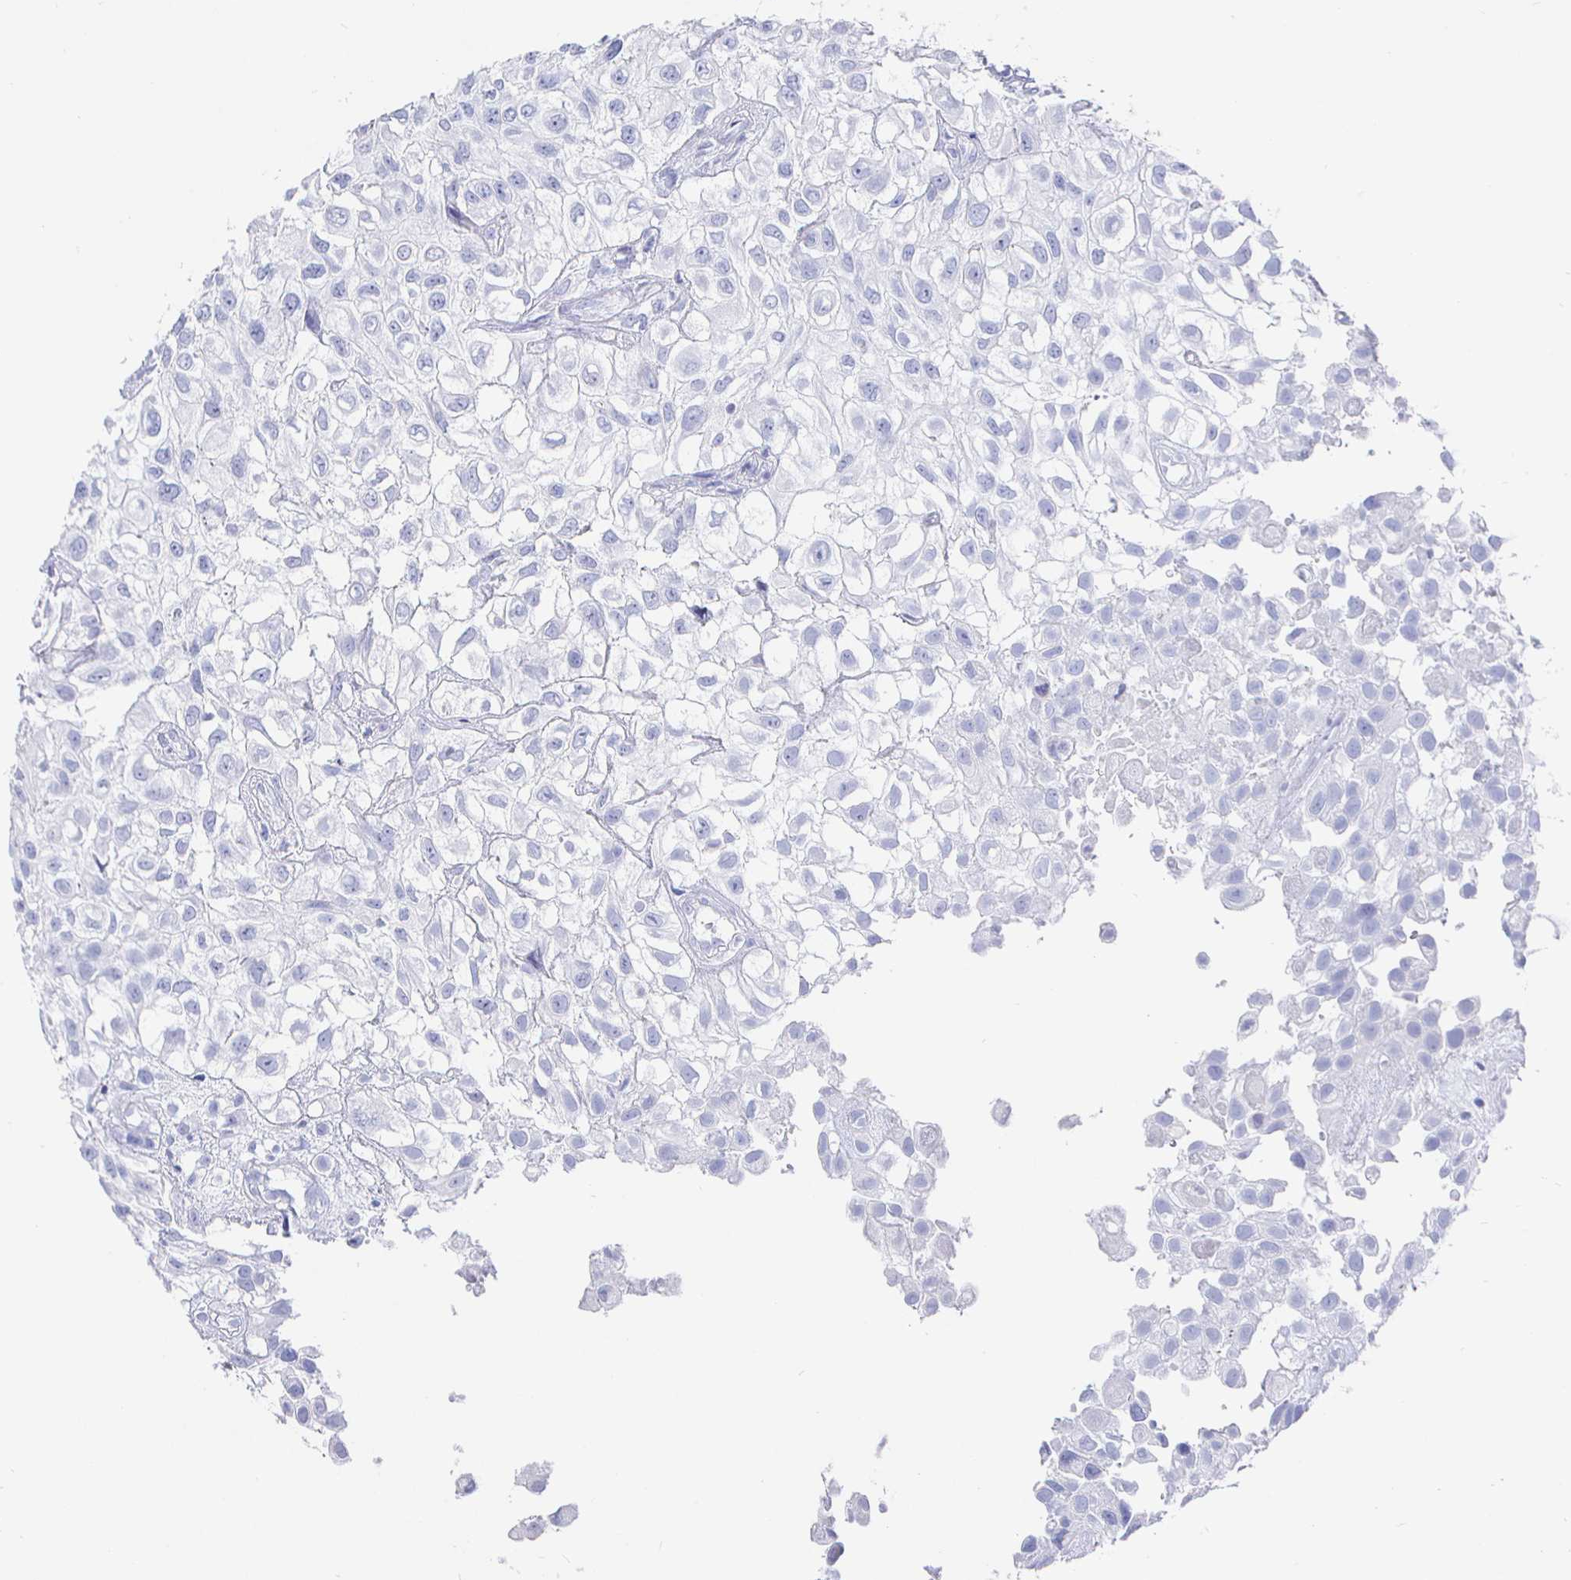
{"staining": {"intensity": "negative", "quantity": "none", "location": "none"}, "tissue": "urothelial cancer", "cell_type": "Tumor cells", "image_type": "cancer", "snomed": [{"axis": "morphology", "description": "Urothelial carcinoma, High grade"}, {"axis": "topography", "description": "Urinary bladder"}], "caption": "Immunohistochemical staining of human urothelial carcinoma (high-grade) reveals no significant positivity in tumor cells.", "gene": "CLCA1", "patient": {"sex": "male", "age": 56}}